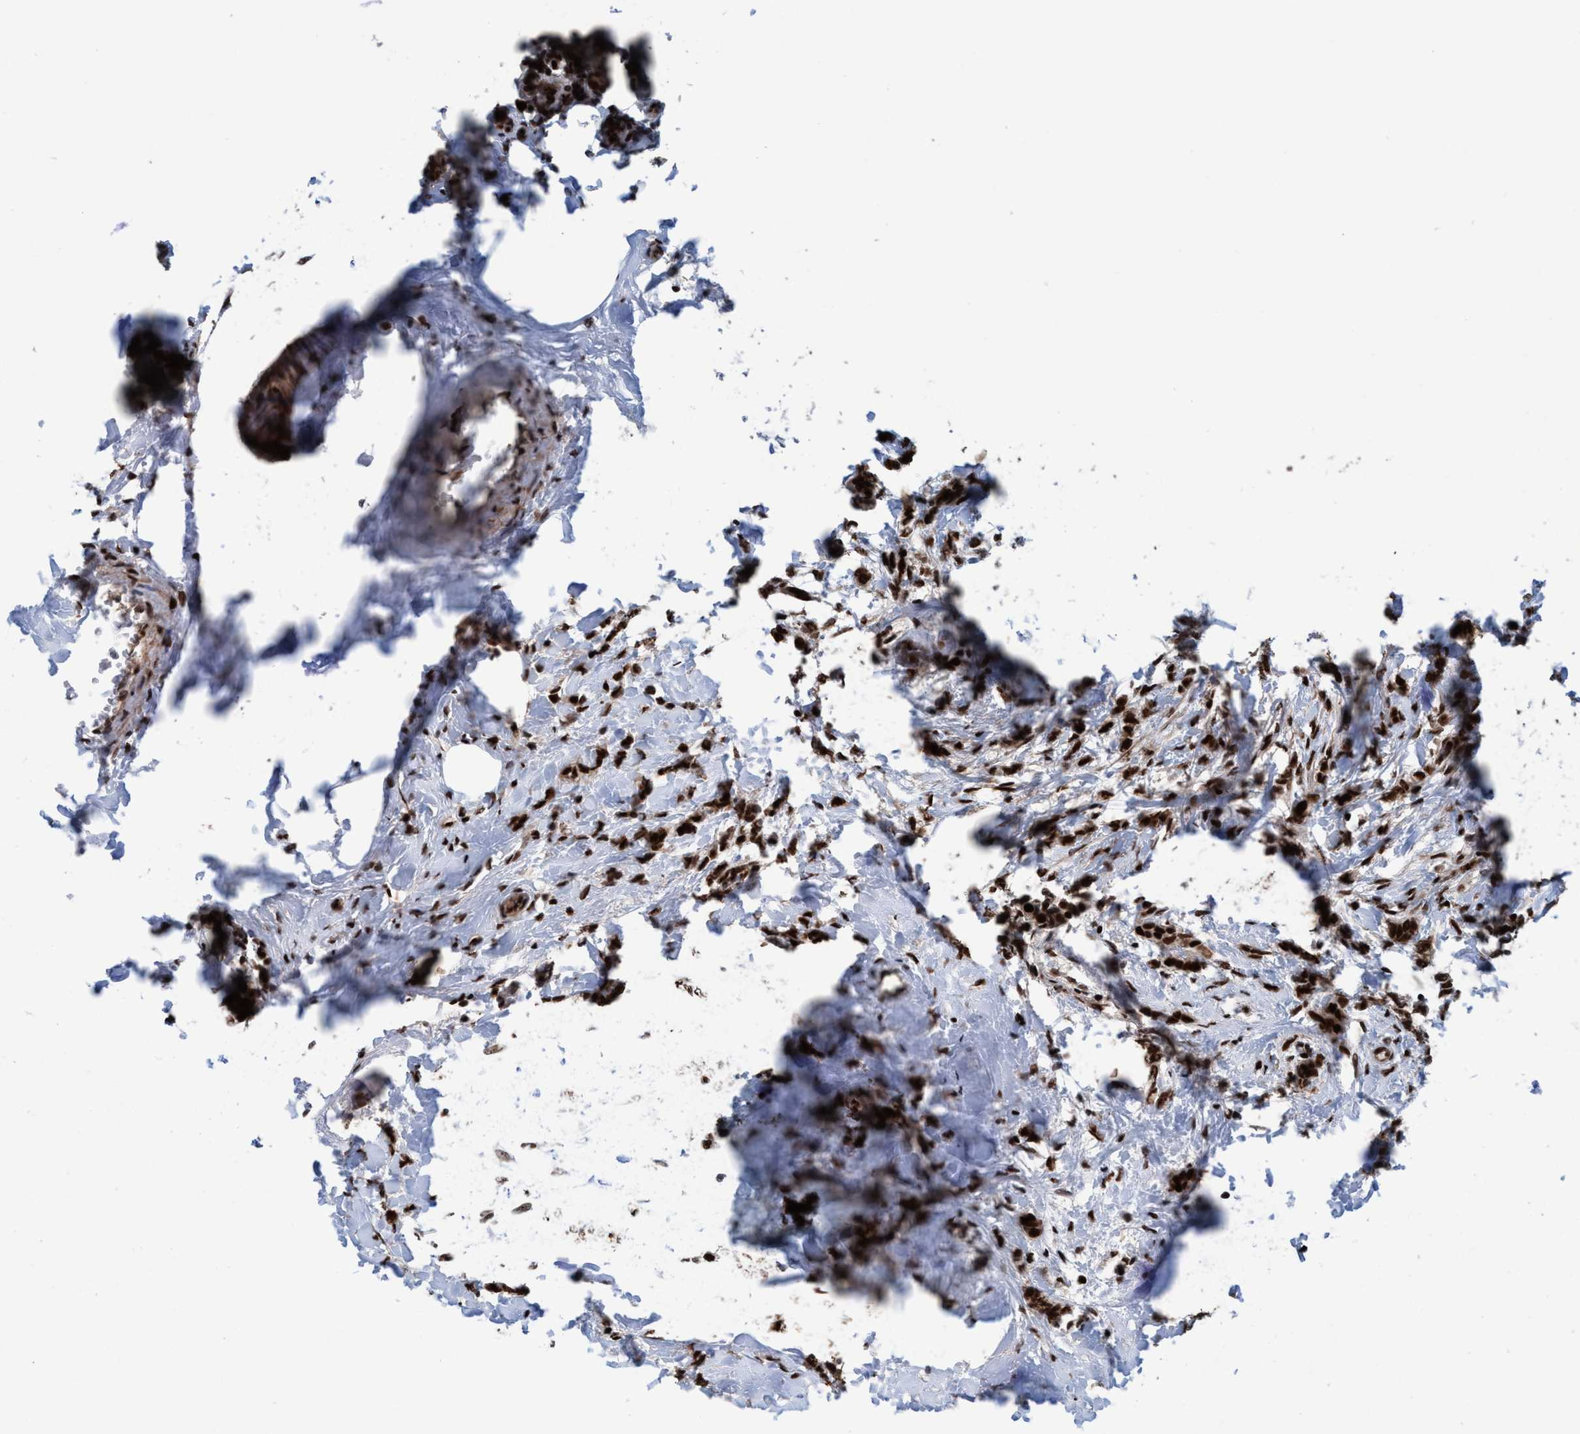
{"staining": {"intensity": "strong", "quantity": ">75%", "location": "nuclear"}, "tissue": "breast cancer", "cell_type": "Tumor cells", "image_type": "cancer", "snomed": [{"axis": "morphology", "description": "Lobular carcinoma, in situ"}, {"axis": "morphology", "description": "Lobular carcinoma"}, {"axis": "topography", "description": "Breast"}], "caption": "IHC staining of lobular carcinoma (breast), which shows high levels of strong nuclear expression in approximately >75% of tumor cells indicating strong nuclear protein staining. The staining was performed using DAB (3,3'-diaminobenzidine) (brown) for protein detection and nuclei were counterstained in hematoxylin (blue).", "gene": "TOPBP1", "patient": {"sex": "female", "age": 41}}